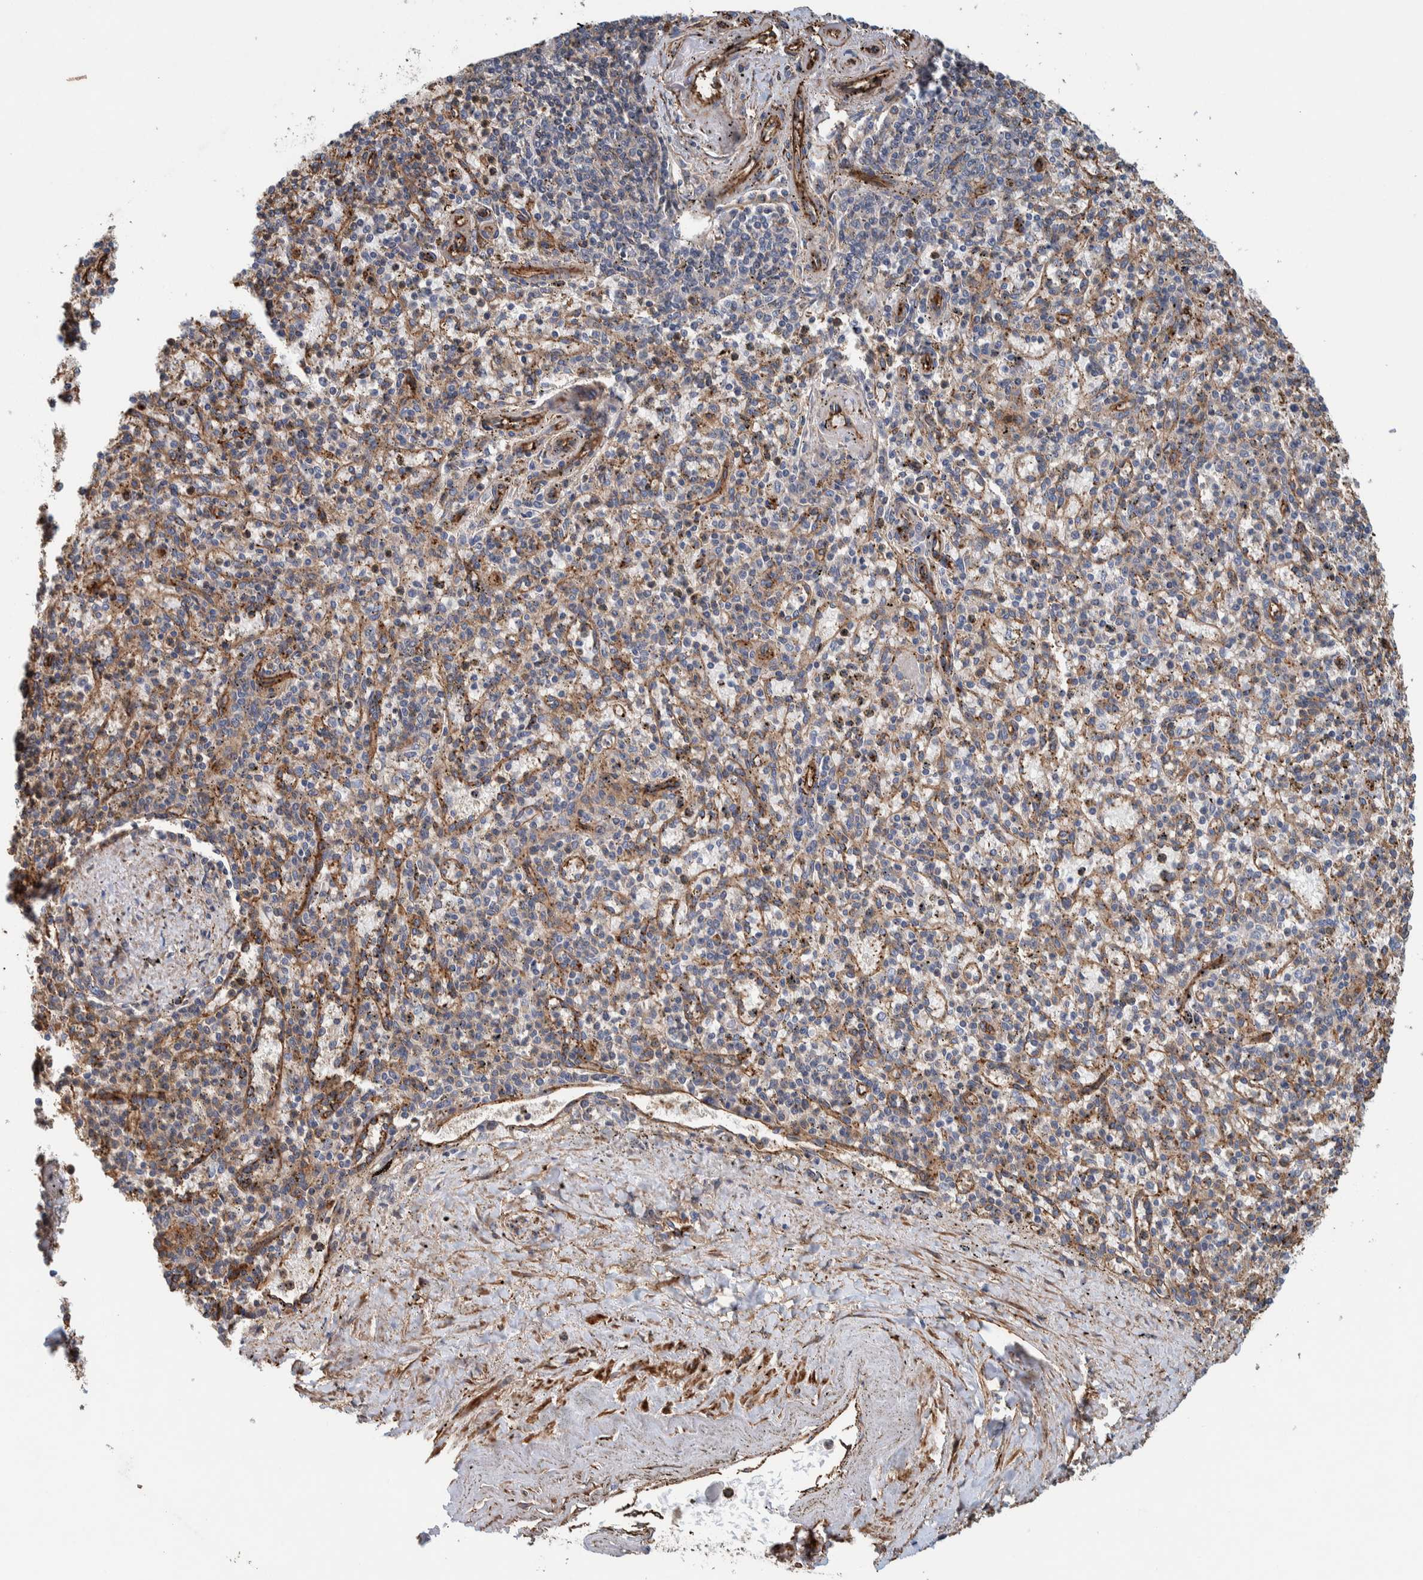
{"staining": {"intensity": "weak", "quantity": "25%-75%", "location": "cytoplasmic/membranous"}, "tissue": "spleen", "cell_type": "Cells in red pulp", "image_type": "normal", "snomed": [{"axis": "morphology", "description": "Normal tissue, NOS"}, {"axis": "topography", "description": "Spleen"}], "caption": "Immunohistochemistry (IHC) histopathology image of unremarkable spleen: spleen stained using immunohistochemistry (IHC) exhibits low levels of weak protein expression localized specifically in the cytoplasmic/membranous of cells in red pulp, appearing as a cytoplasmic/membranous brown color.", "gene": "PKD1L1", "patient": {"sex": "male", "age": 72}}